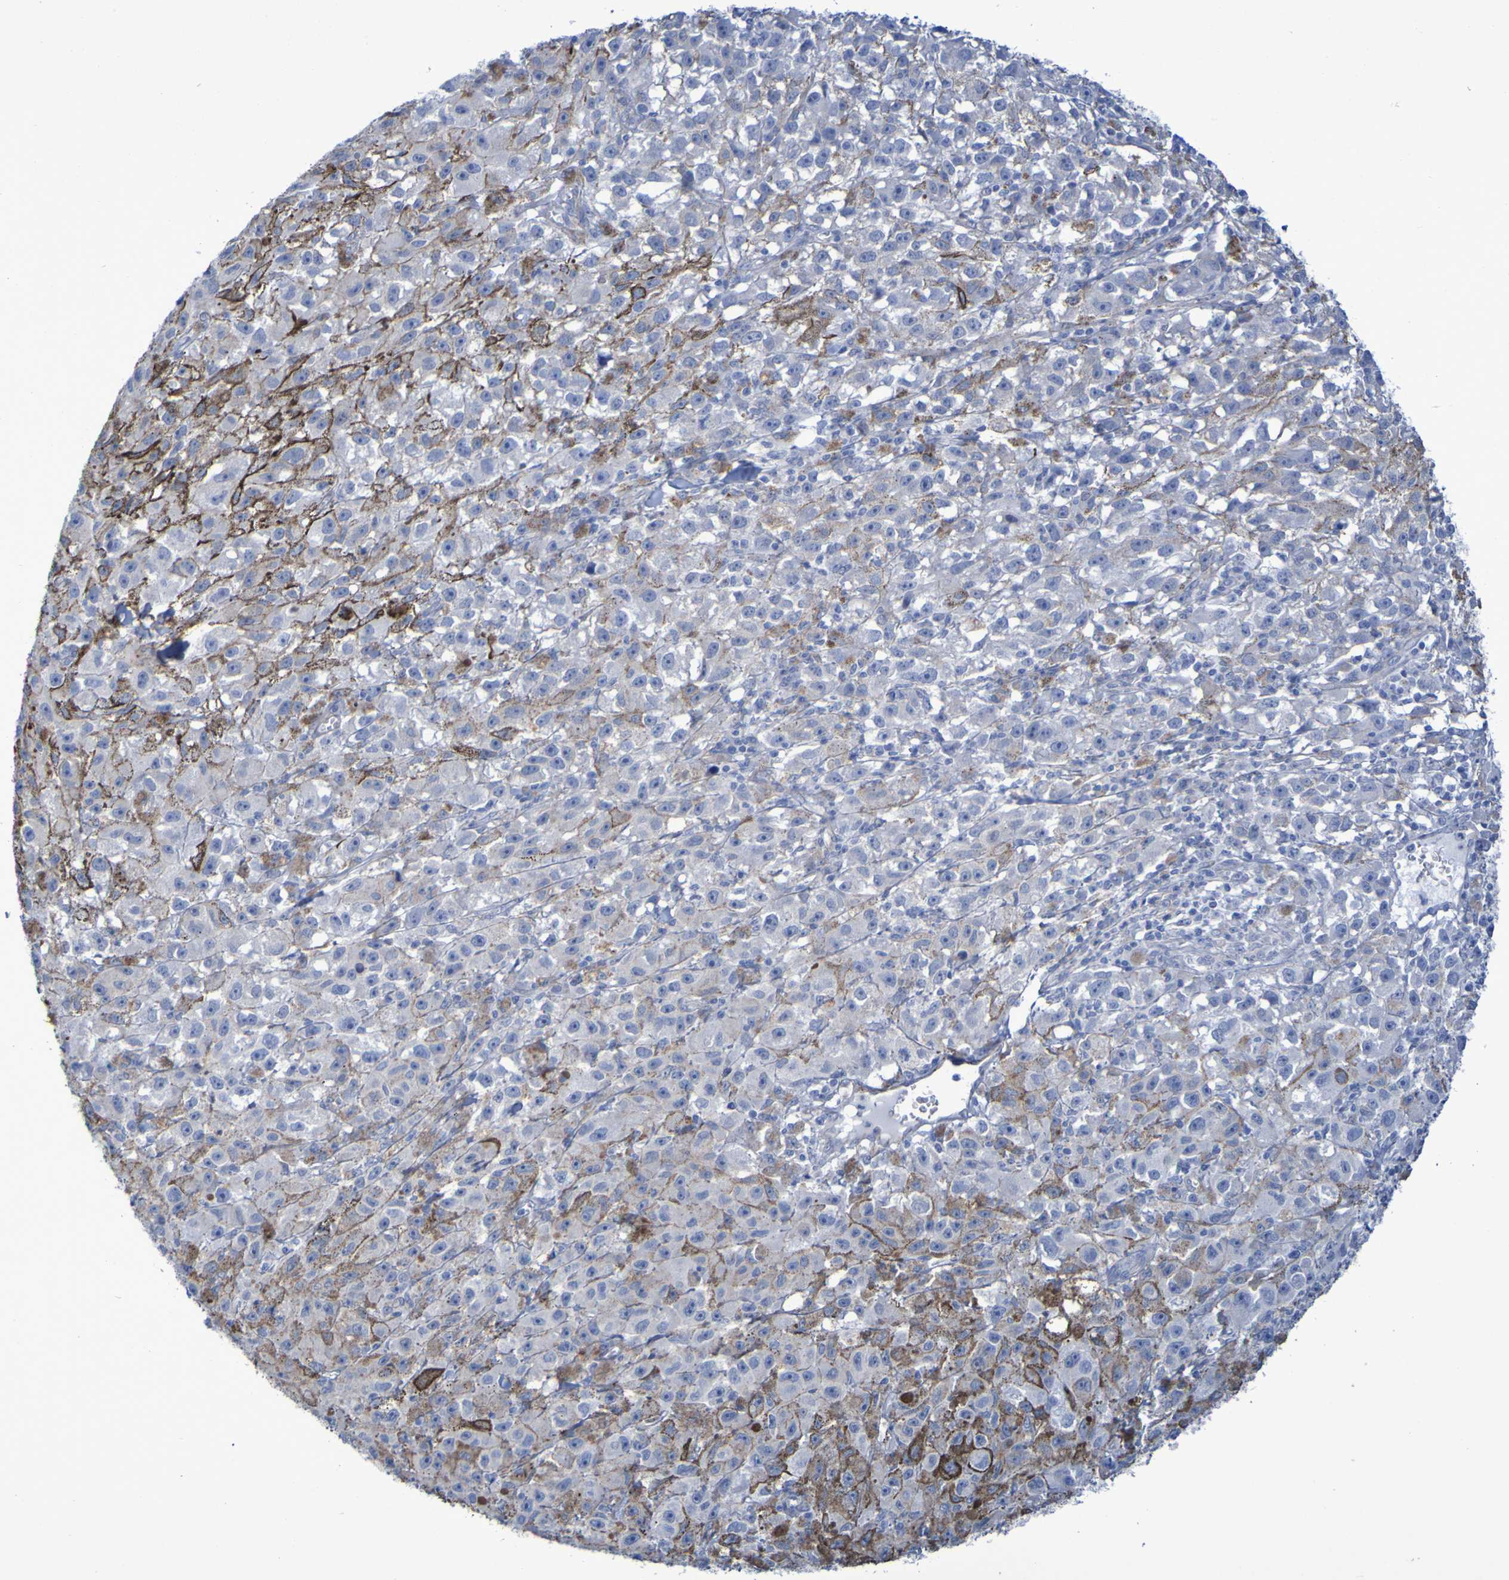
{"staining": {"intensity": "negative", "quantity": "none", "location": "none"}, "tissue": "melanoma", "cell_type": "Tumor cells", "image_type": "cancer", "snomed": [{"axis": "morphology", "description": "Malignant melanoma, NOS"}, {"axis": "topography", "description": "Skin"}], "caption": "DAB immunohistochemical staining of malignant melanoma exhibits no significant staining in tumor cells. (Immunohistochemistry, brightfield microscopy, high magnification).", "gene": "LPP", "patient": {"sex": "female", "age": 104}}